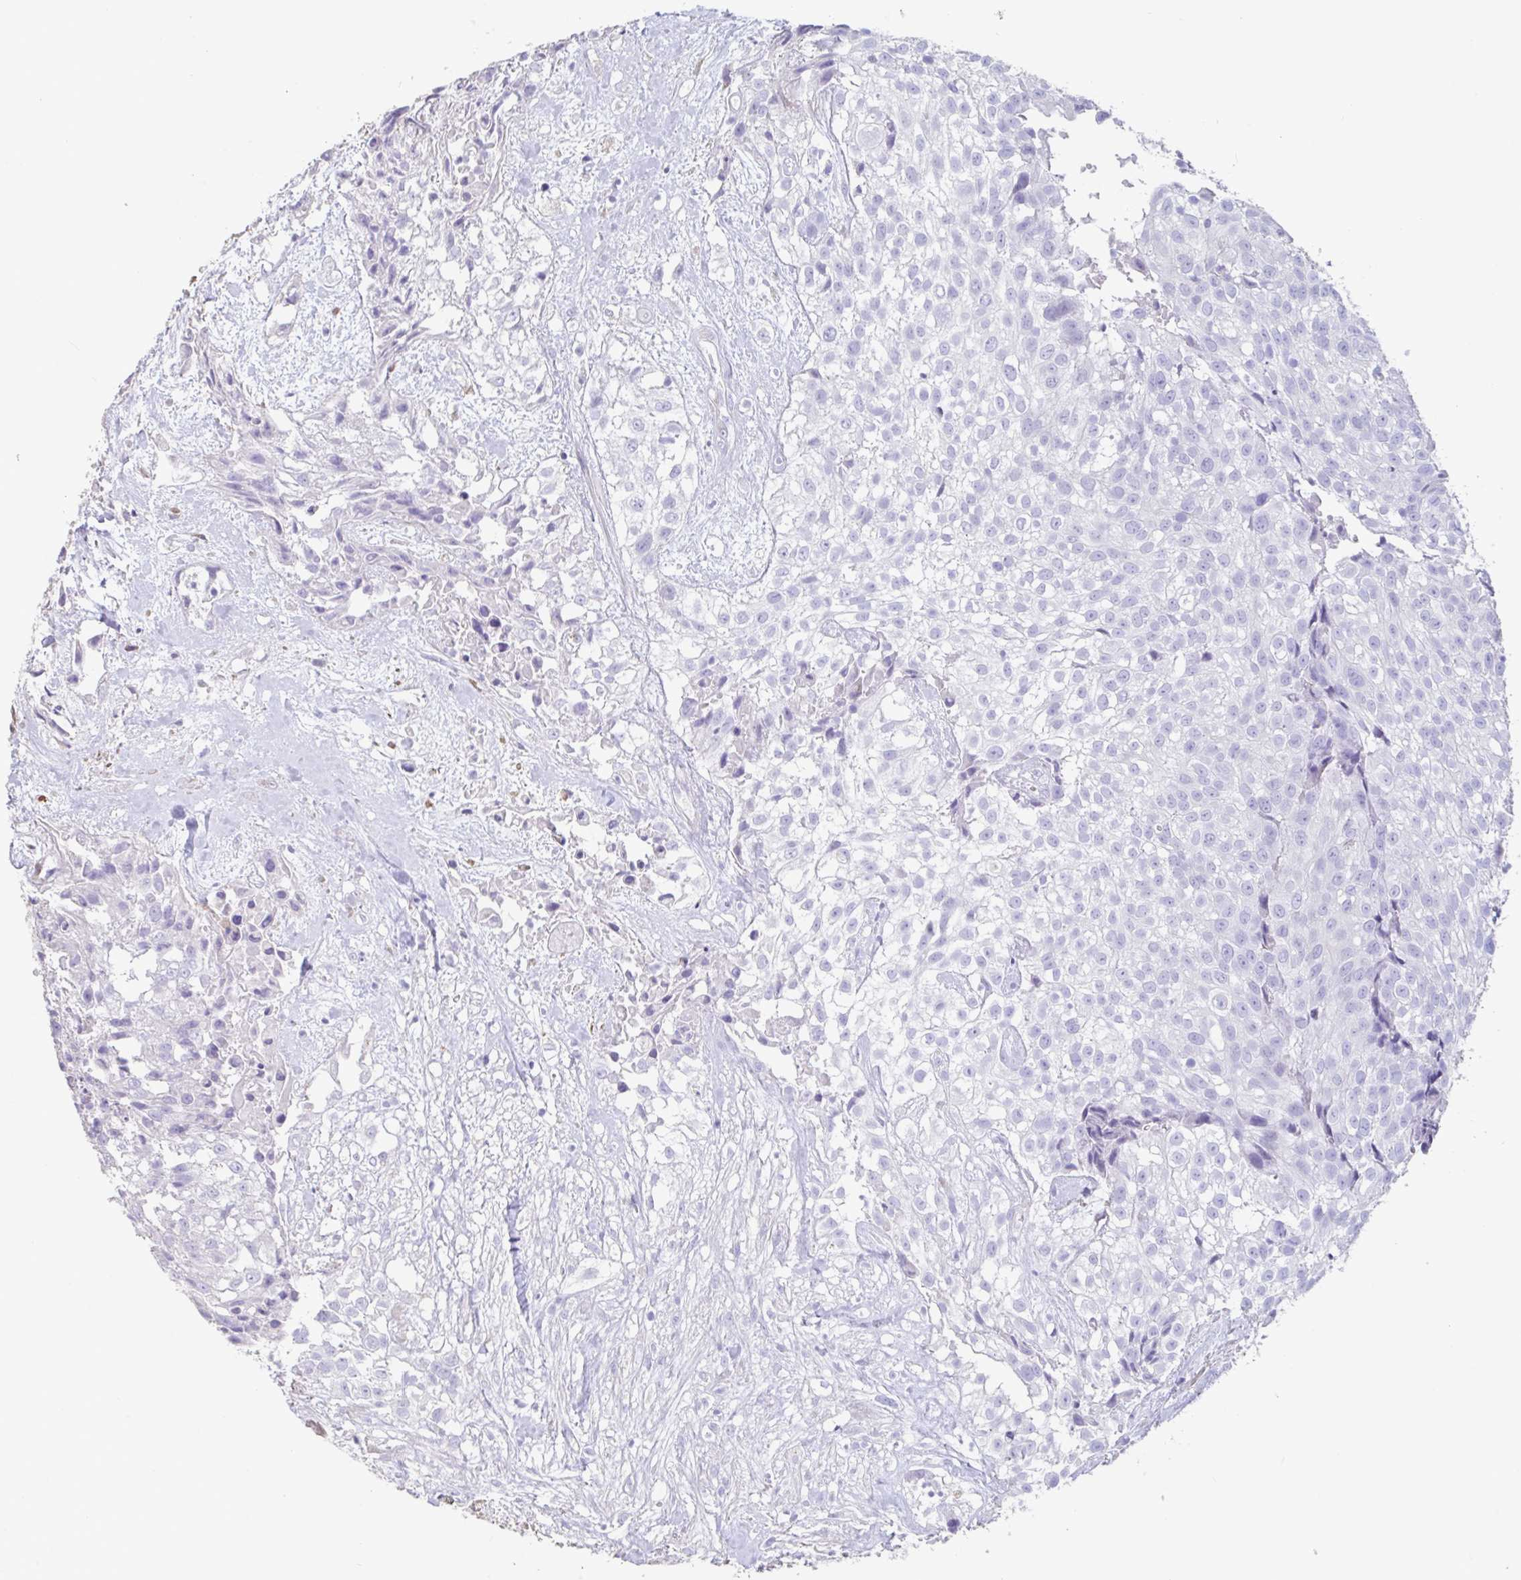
{"staining": {"intensity": "negative", "quantity": "none", "location": "none"}, "tissue": "urothelial cancer", "cell_type": "Tumor cells", "image_type": "cancer", "snomed": [{"axis": "morphology", "description": "Urothelial carcinoma, High grade"}, {"axis": "topography", "description": "Urinary bladder"}], "caption": "High-grade urothelial carcinoma stained for a protein using immunohistochemistry (IHC) displays no positivity tumor cells.", "gene": "TNNC1", "patient": {"sex": "male", "age": 56}}